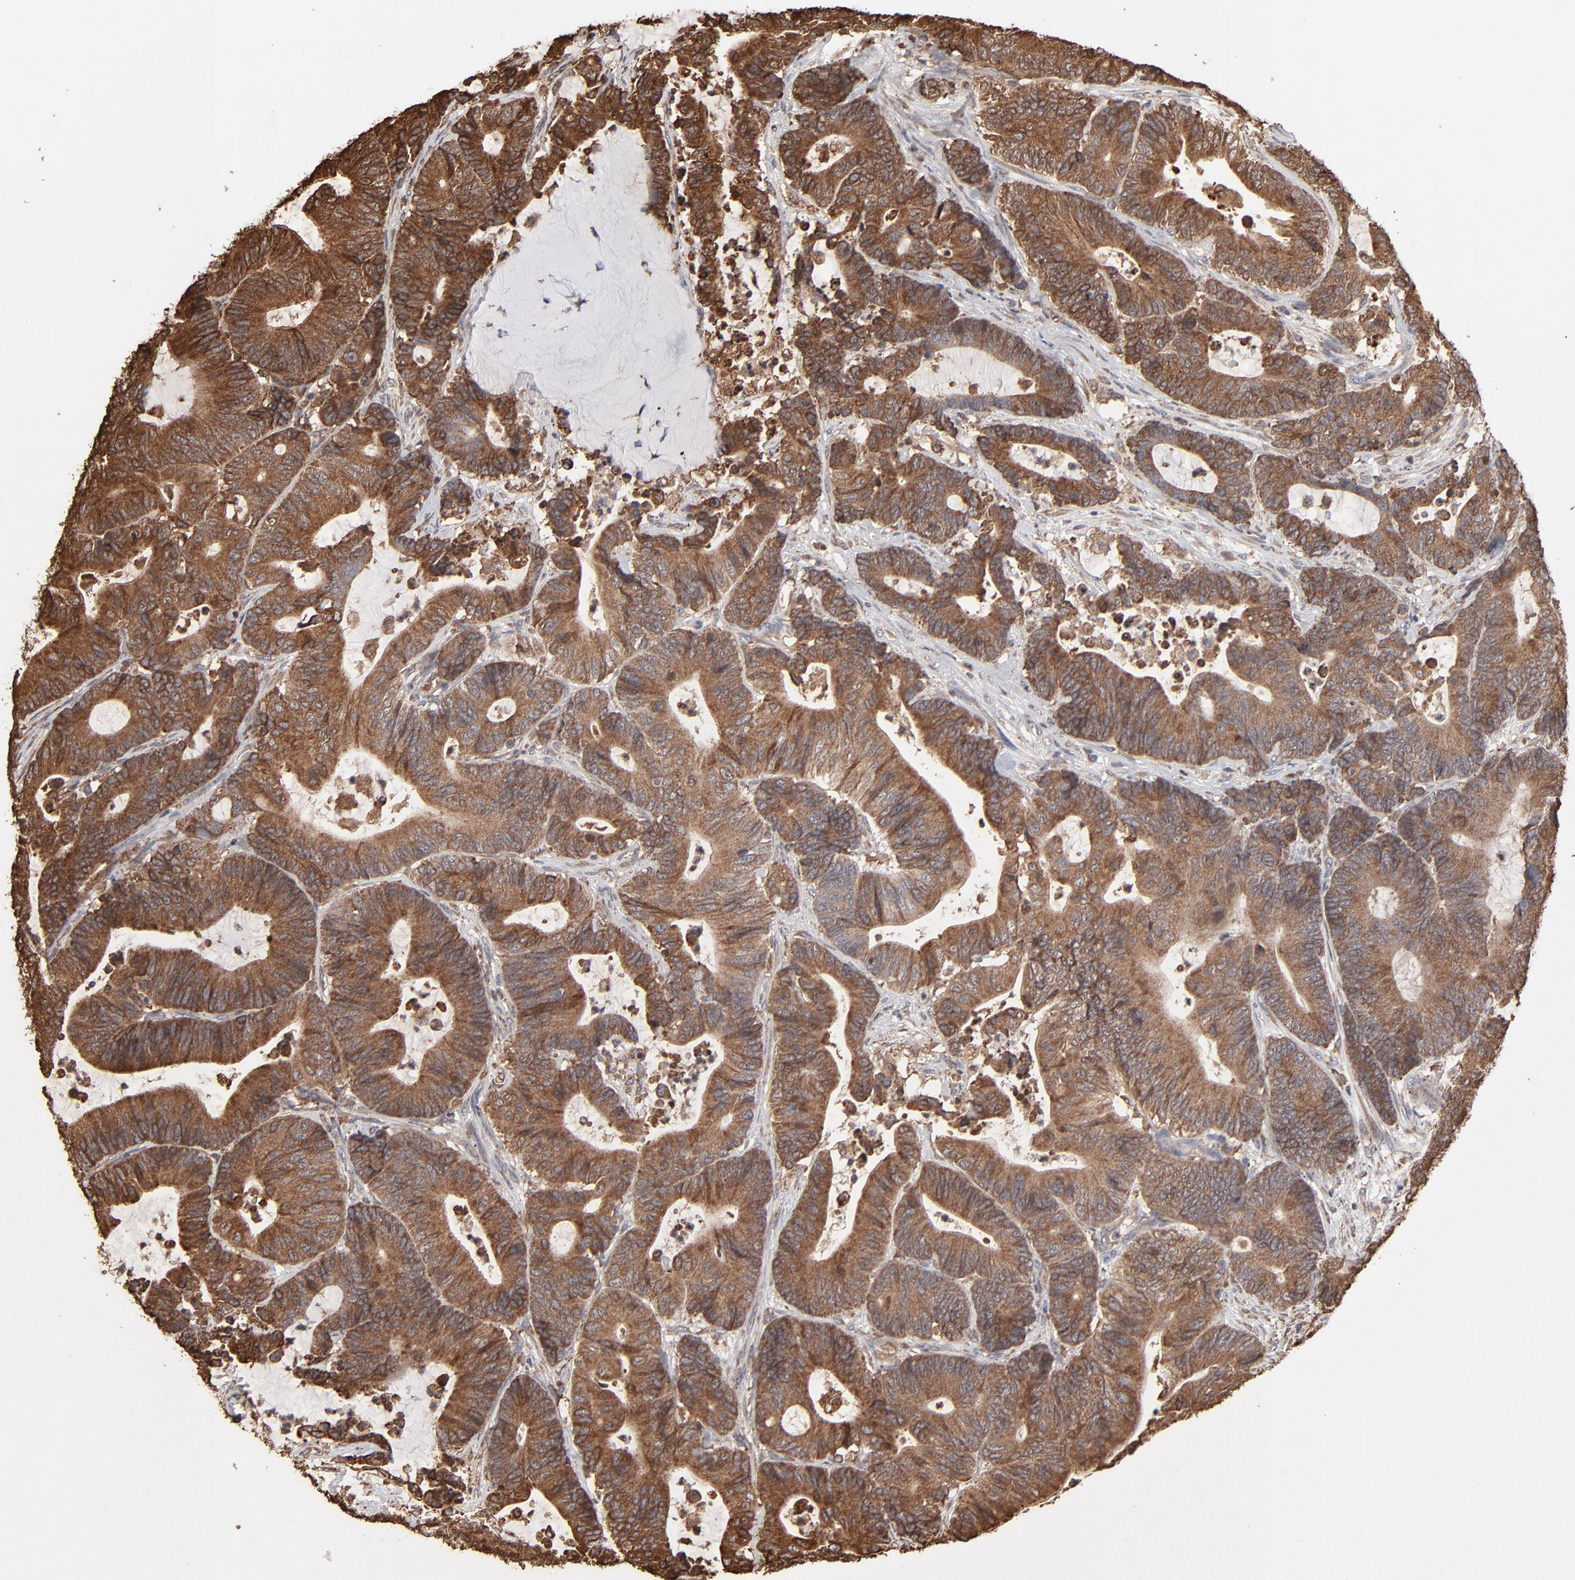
{"staining": {"intensity": "moderate", "quantity": ">75%", "location": "cytoplasmic/membranous"}, "tissue": "colorectal cancer", "cell_type": "Tumor cells", "image_type": "cancer", "snomed": [{"axis": "morphology", "description": "Adenocarcinoma, NOS"}, {"axis": "topography", "description": "Colon"}], "caption": "Moderate cytoplasmic/membranous protein positivity is present in approximately >75% of tumor cells in colorectal adenocarcinoma. The staining was performed using DAB (3,3'-diaminobenzidine), with brown indicating positive protein expression. Nuclei are stained blue with hematoxylin.", "gene": "PDIA3", "patient": {"sex": "female", "age": 84}}